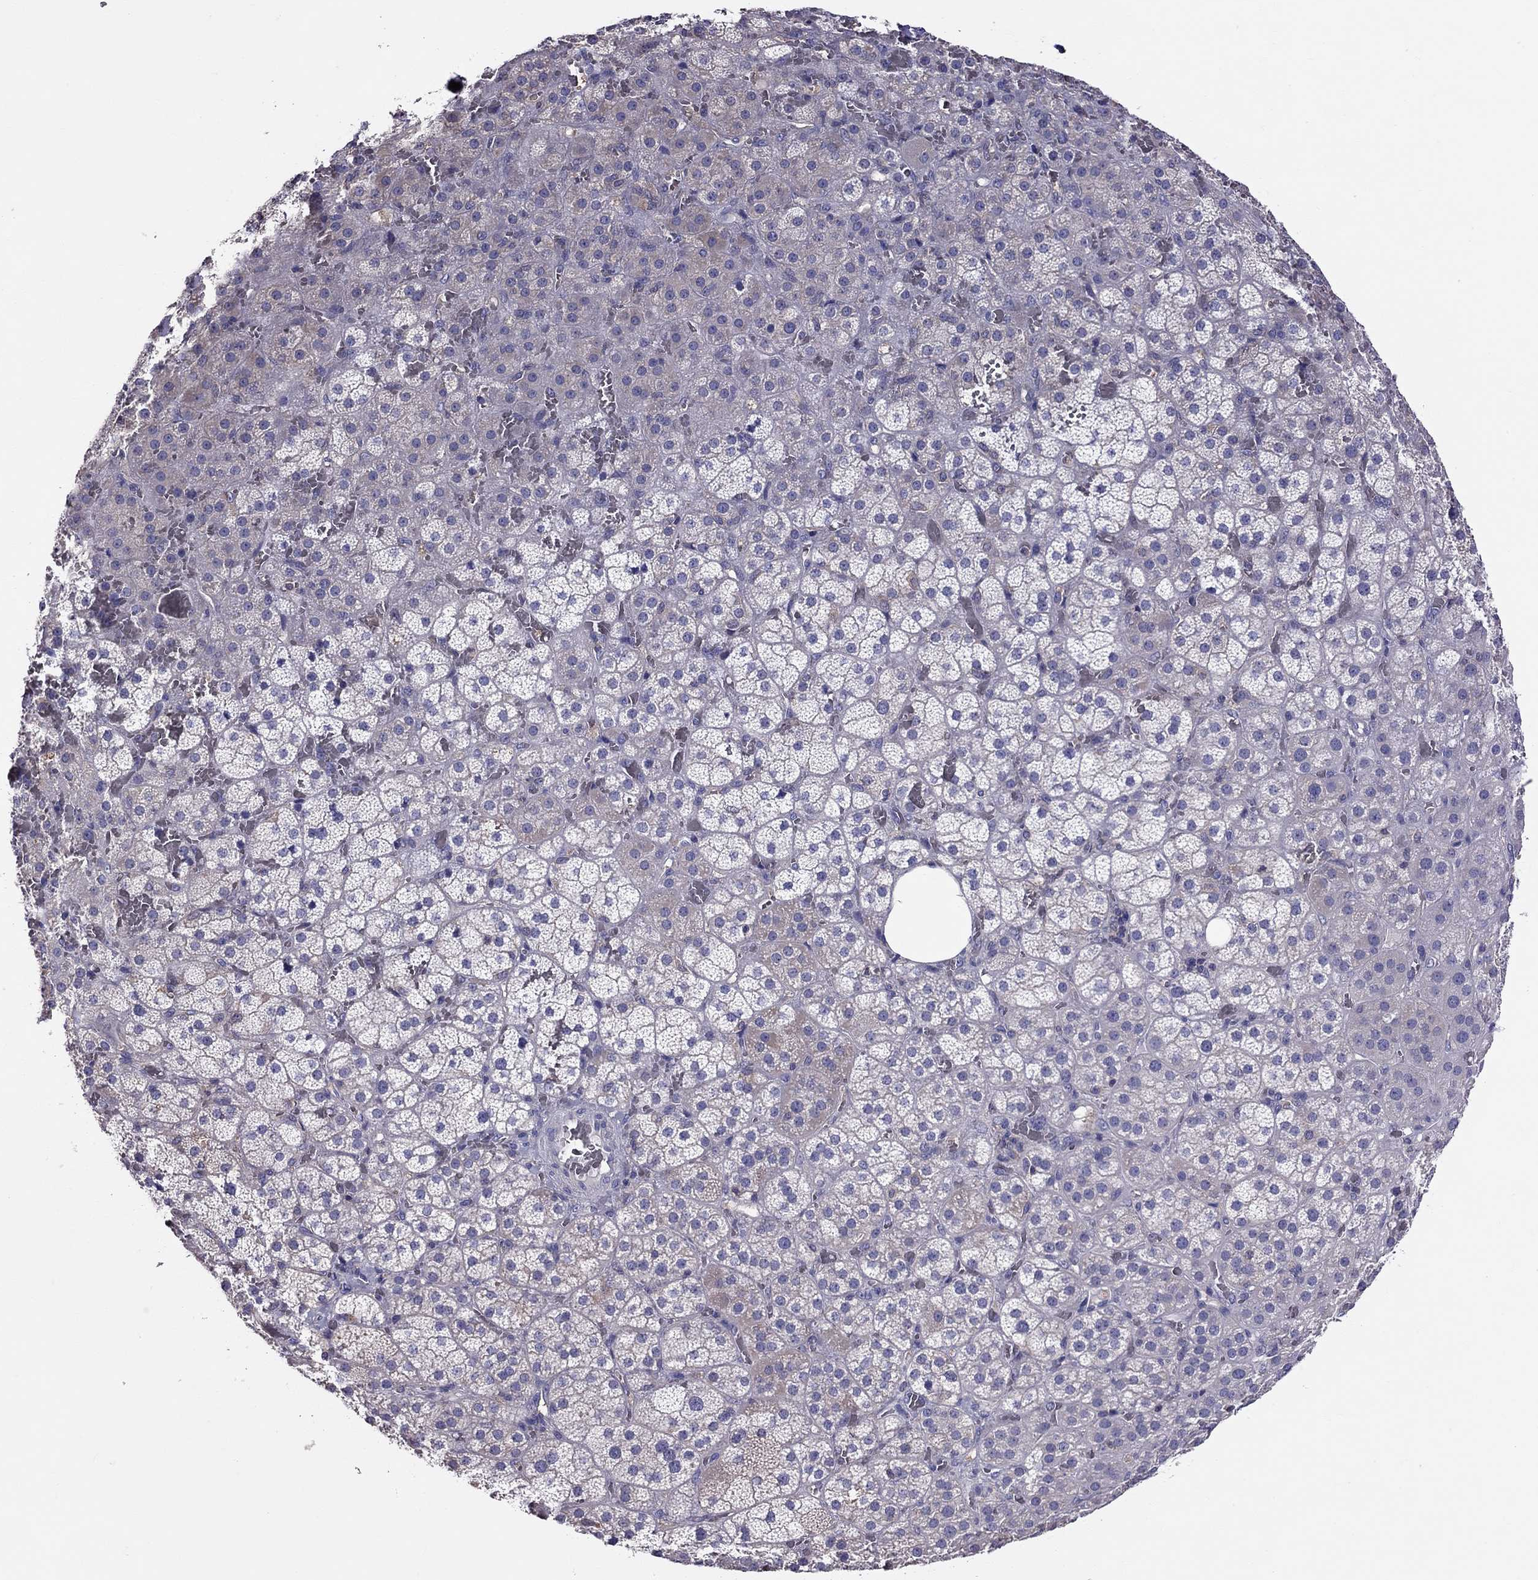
{"staining": {"intensity": "negative", "quantity": "none", "location": "none"}, "tissue": "adrenal gland", "cell_type": "Glandular cells", "image_type": "normal", "snomed": [{"axis": "morphology", "description": "Normal tissue, NOS"}, {"axis": "topography", "description": "Adrenal gland"}], "caption": "Immunohistochemistry (IHC) photomicrograph of benign adrenal gland: human adrenal gland stained with DAB (3,3'-diaminobenzidine) shows no significant protein expression in glandular cells.", "gene": "TEX22", "patient": {"sex": "male", "age": 57}}